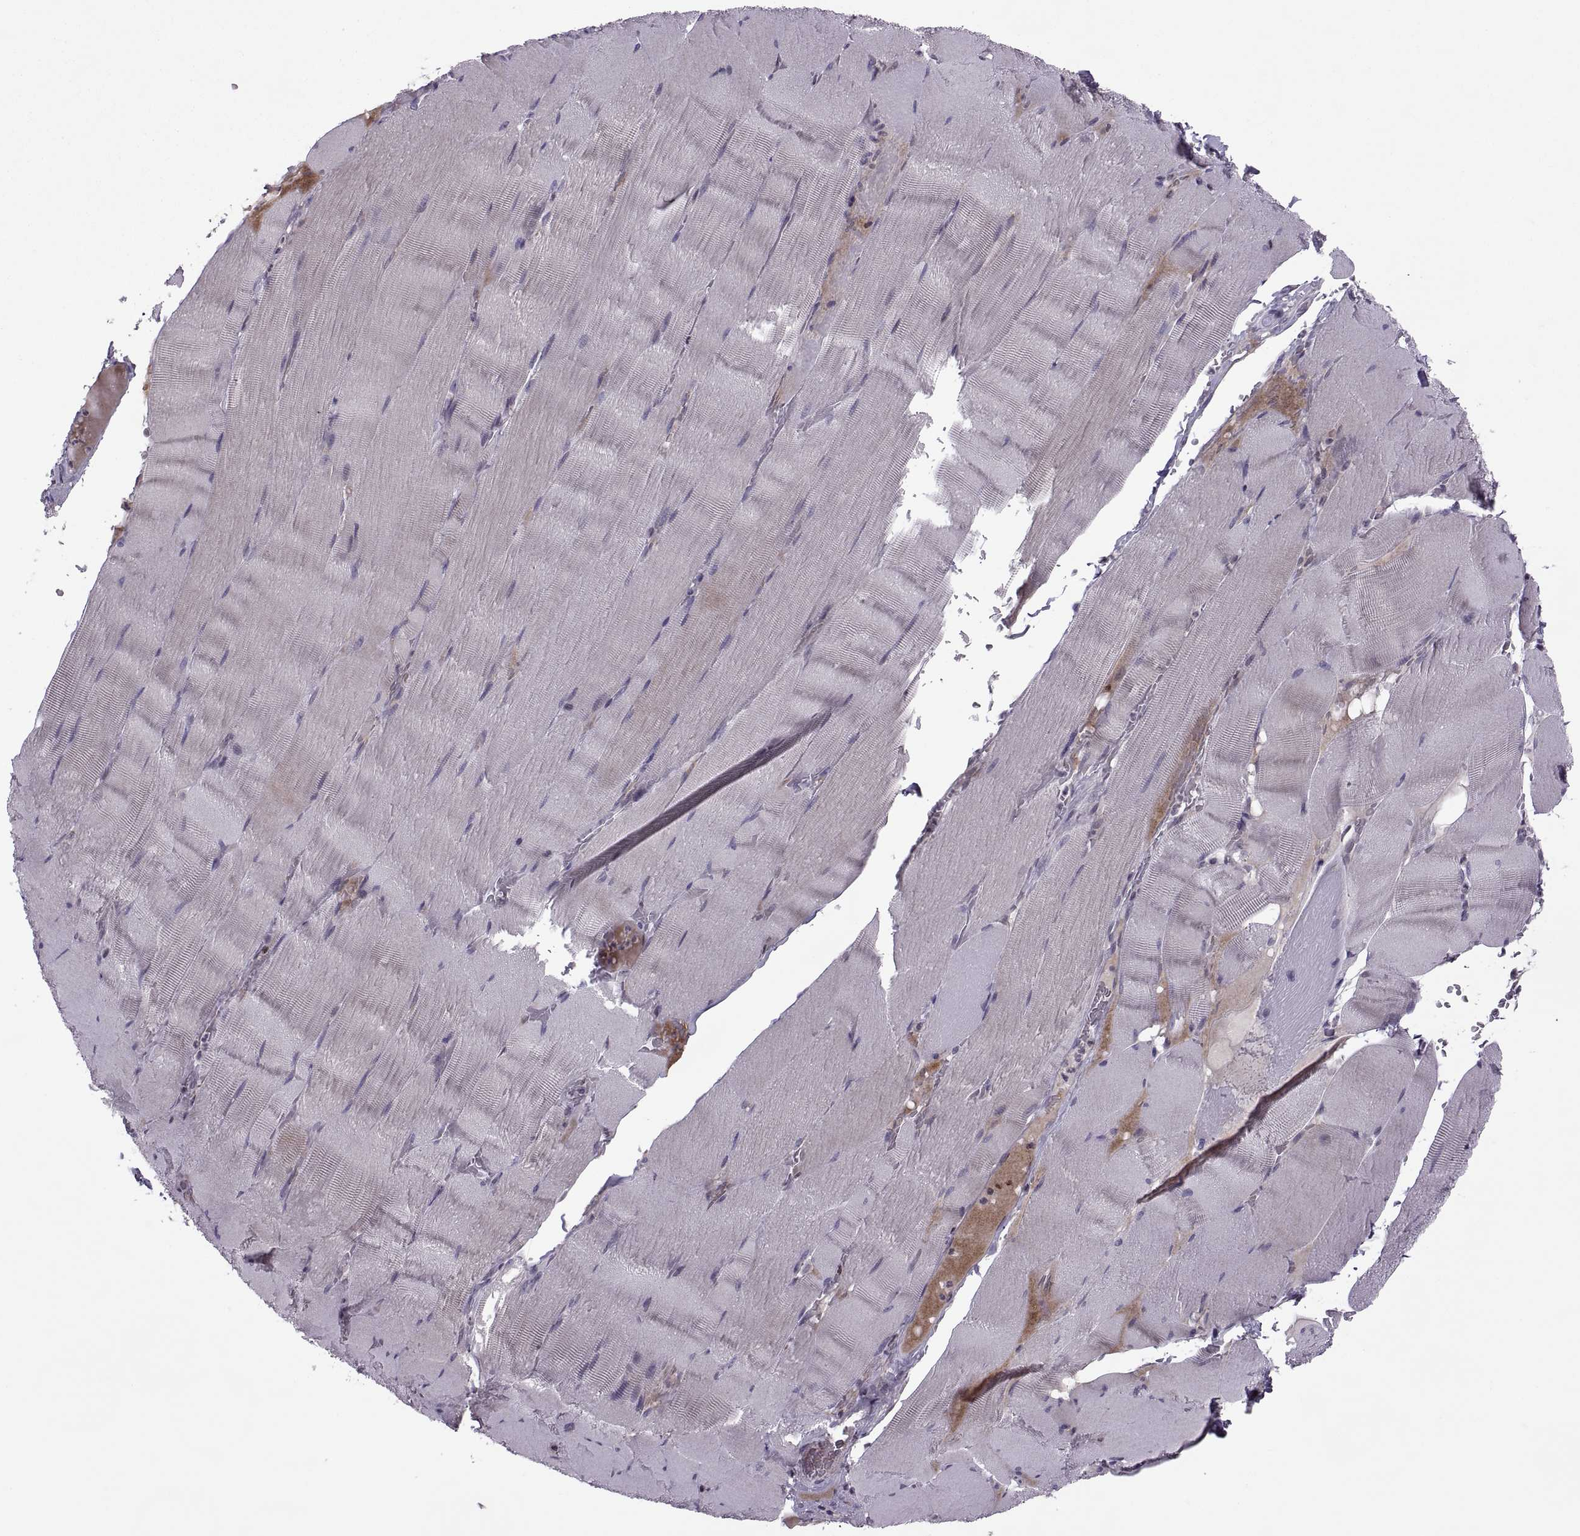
{"staining": {"intensity": "negative", "quantity": "none", "location": "none"}, "tissue": "skeletal muscle", "cell_type": "Myocytes", "image_type": "normal", "snomed": [{"axis": "morphology", "description": "Normal tissue, NOS"}, {"axis": "topography", "description": "Skeletal muscle"}], "caption": "This is an IHC micrograph of unremarkable human skeletal muscle. There is no expression in myocytes.", "gene": "ODF3", "patient": {"sex": "male", "age": 56}}